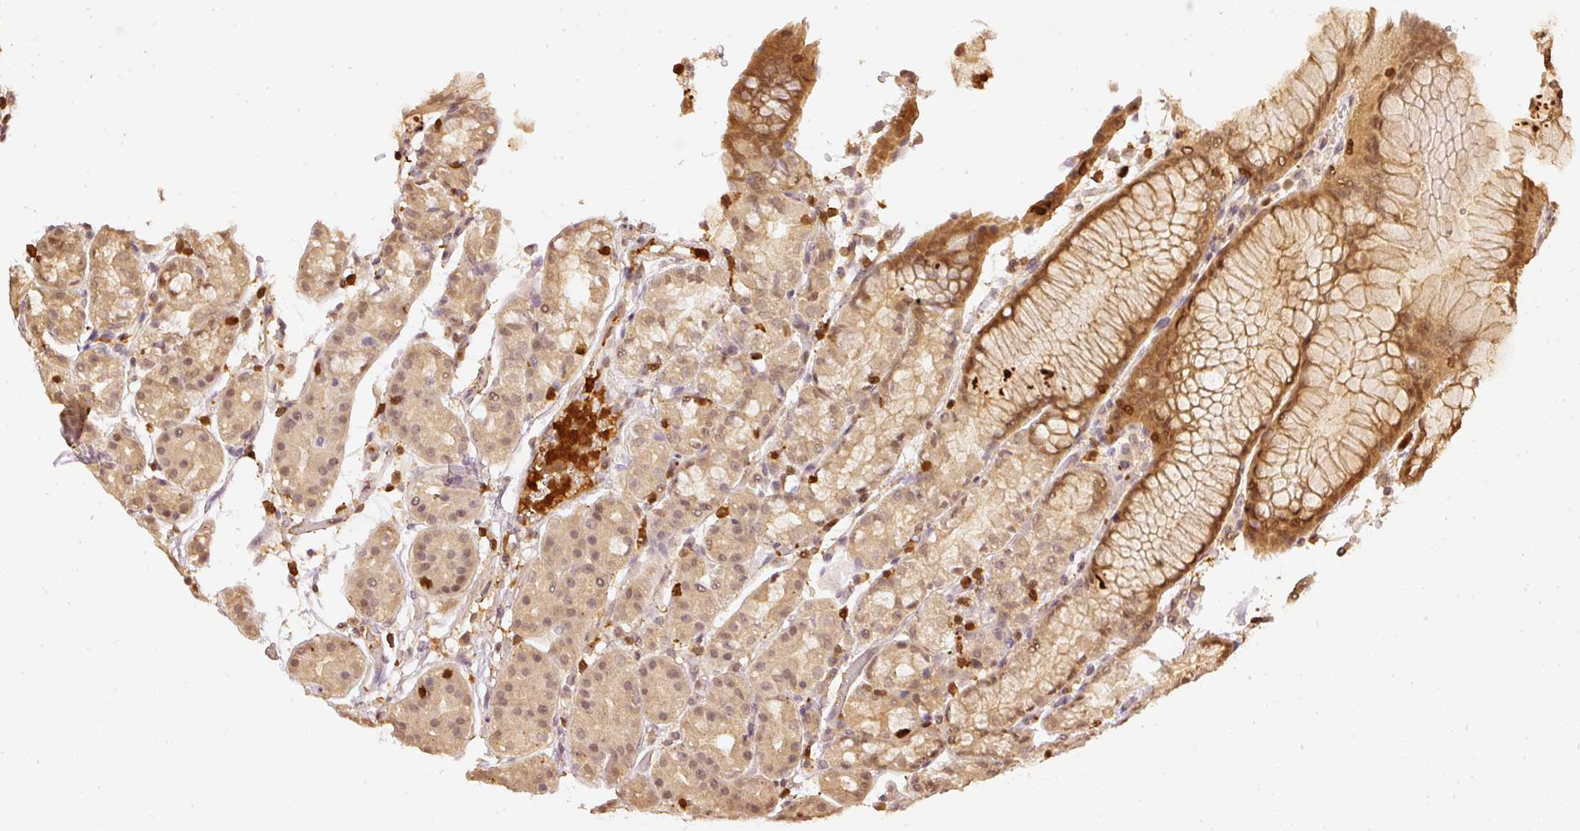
{"staining": {"intensity": "moderate", "quantity": "25%-75%", "location": "cytoplasmic/membranous,nuclear"}, "tissue": "stomach", "cell_type": "Glandular cells", "image_type": "normal", "snomed": [{"axis": "morphology", "description": "Normal tissue, NOS"}, {"axis": "topography", "description": "Stomach"}], "caption": "Brown immunohistochemical staining in unremarkable stomach shows moderate cytoplasmic/membranous,nuclear positivity in approximately 25%-75% of glandular cells.", "gene": "PFN1", "patient": {"sex": "female", "age": 57}}